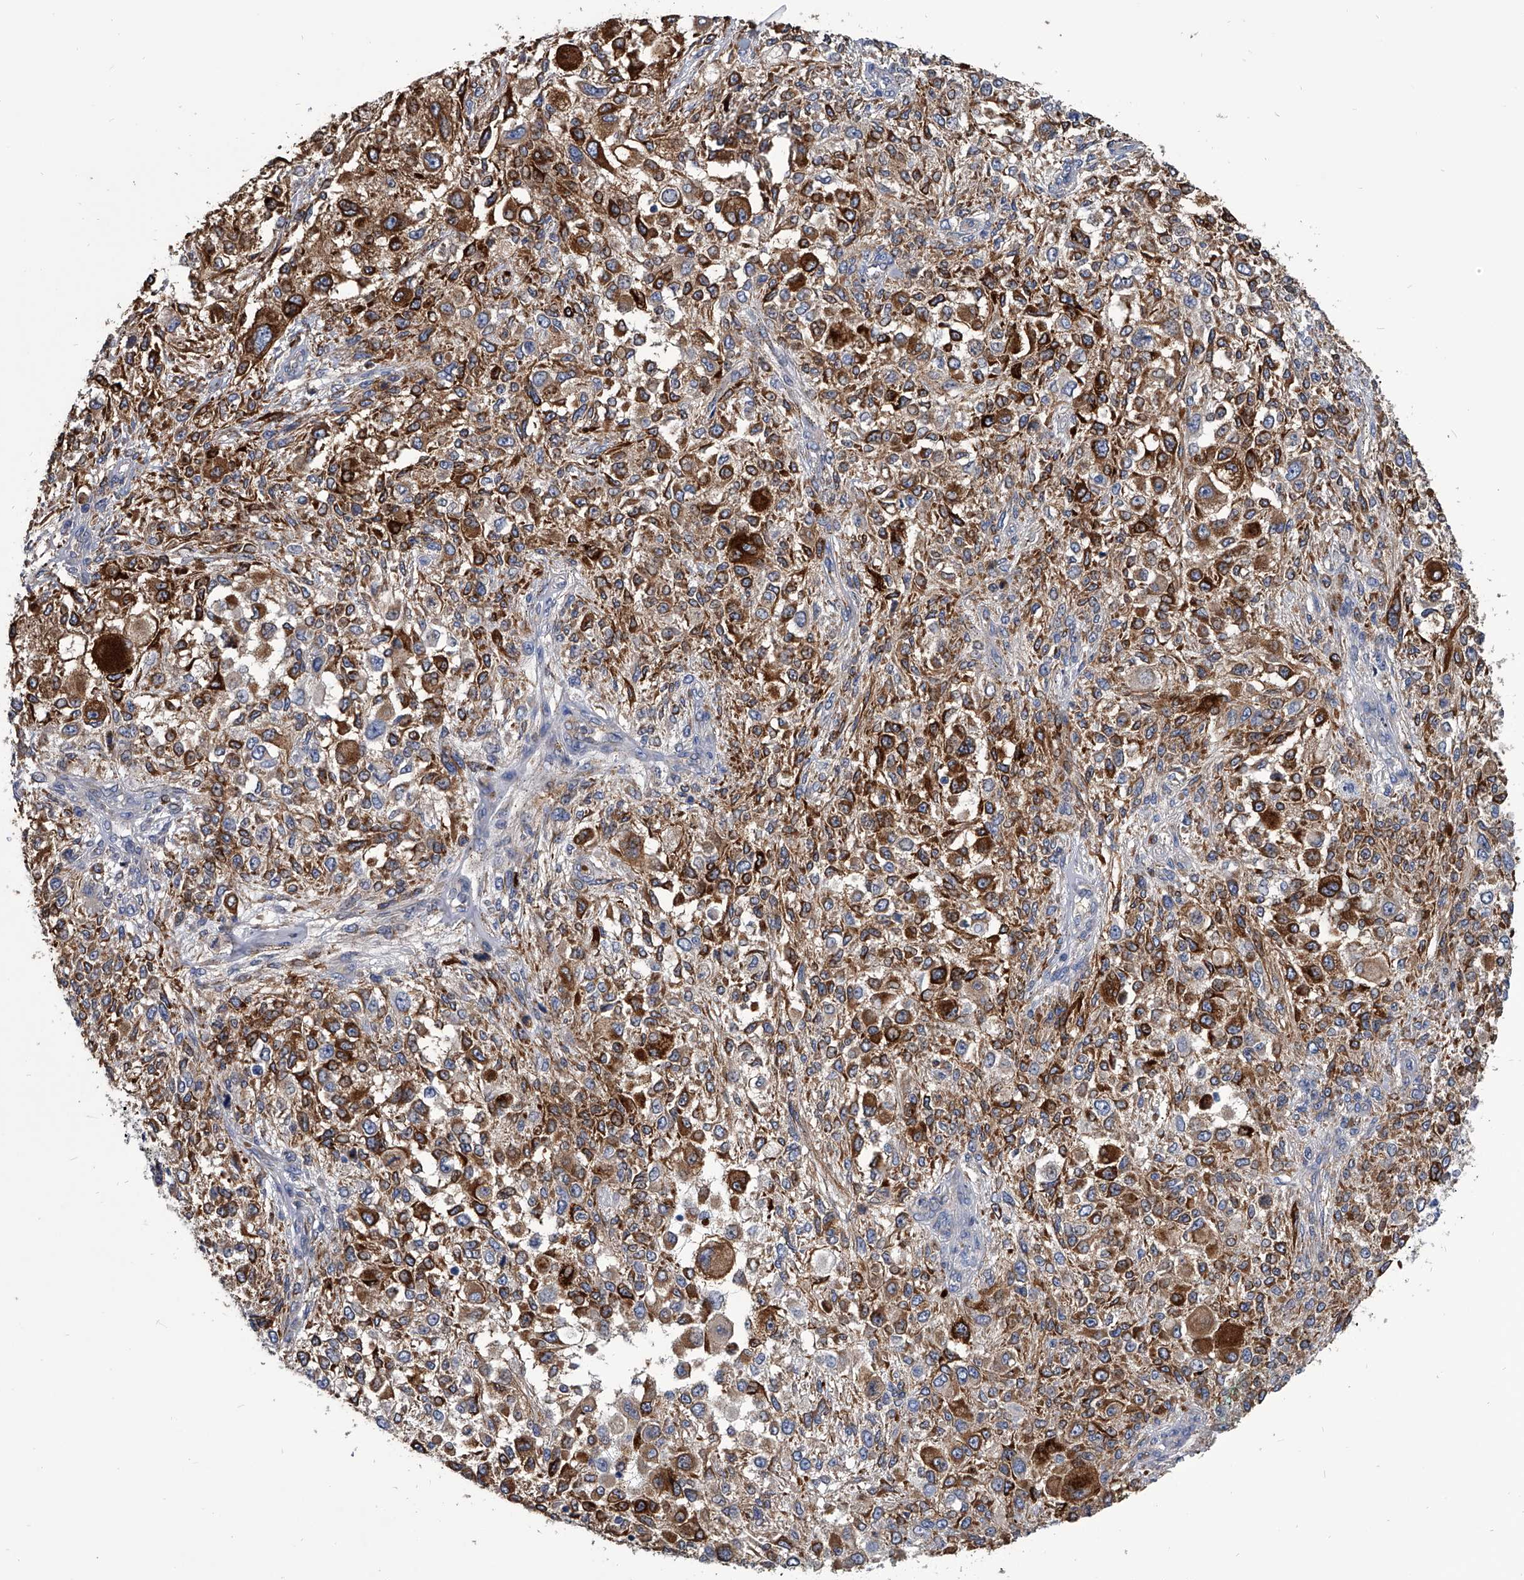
{"staining": {"intensity": "moderate", "quantity": ">75%", "location": "cytoplasmic/membranous"}, "tissue": "melanoma", "cell_type": "Tumor cells", "image_type": "cancer", "snomed": [{"axis": "morphology", "description": "Necrosis, NOS"}, {"axis": "morphology", "description": "Malignant melanoma, NOS"}, {"axis": "topography", "description": "Skin"}], "caption": "A brown stain highlights moderate cytoplasmic/membranous staining of a protein in melanoma tumor cells. (DAB (3,3'-diaminobenzidine) IHC with brightfield microscopy, high magnification).", "gene": "SPP1", "patient": {"sex": "female", "age": 87}}